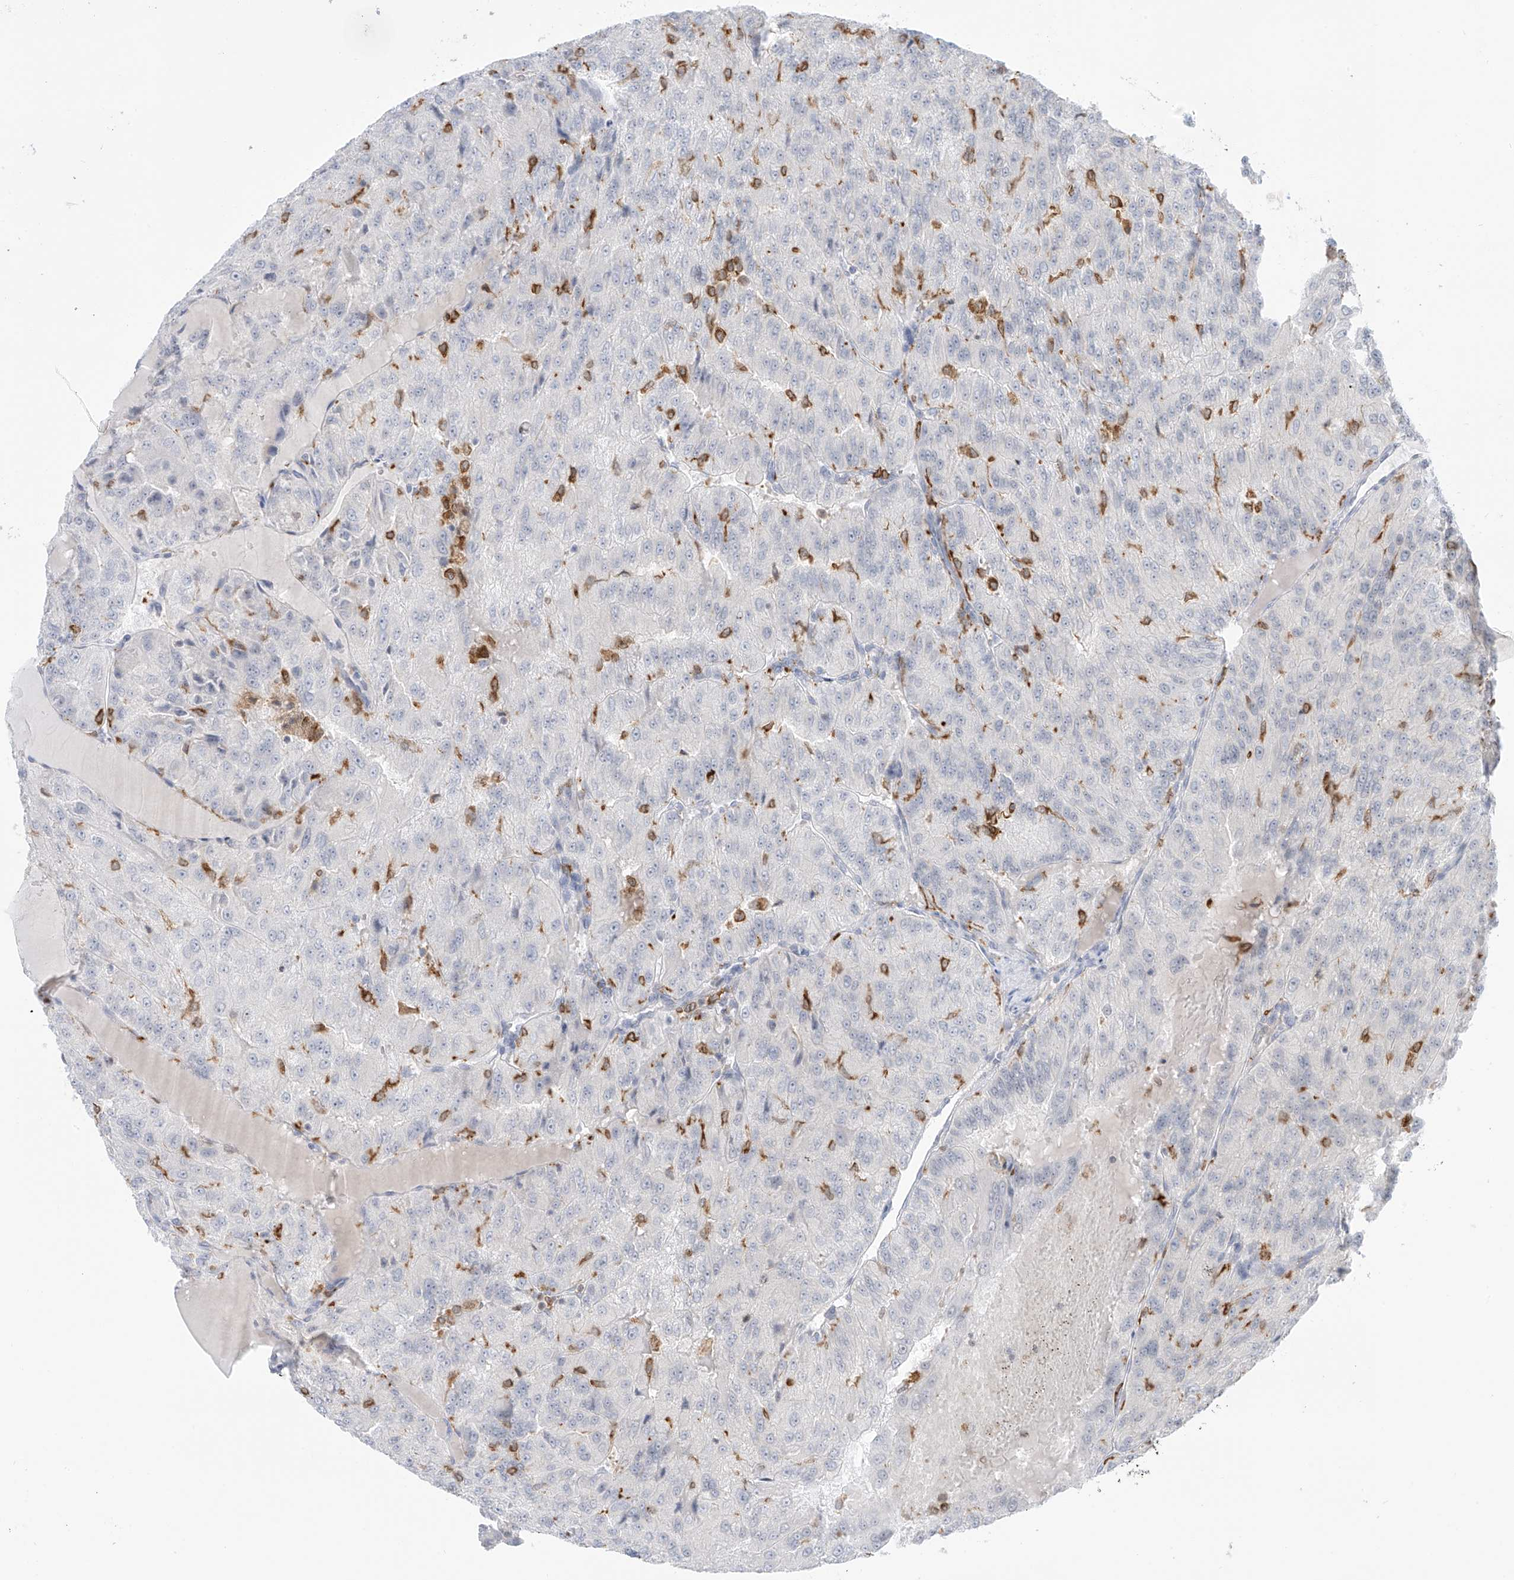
{"staining": {"intensity": "negative", "quantity": "none", "location": "none"}, "tissue": "renal cancer", "cell_type": "Tumor cells", "image_type": "cancer", "snomed": [{"axis": "morphology", "description": "Adenocarcinoma, NOS"}, {"axis": "topography", "description": "Kidney"}], "caption": "Tumor cells are negative for brown protein staining in adenocarcinoma (renal).", "gene": "TBXAS1", "patient": {"sex": "female", "age": 63}}